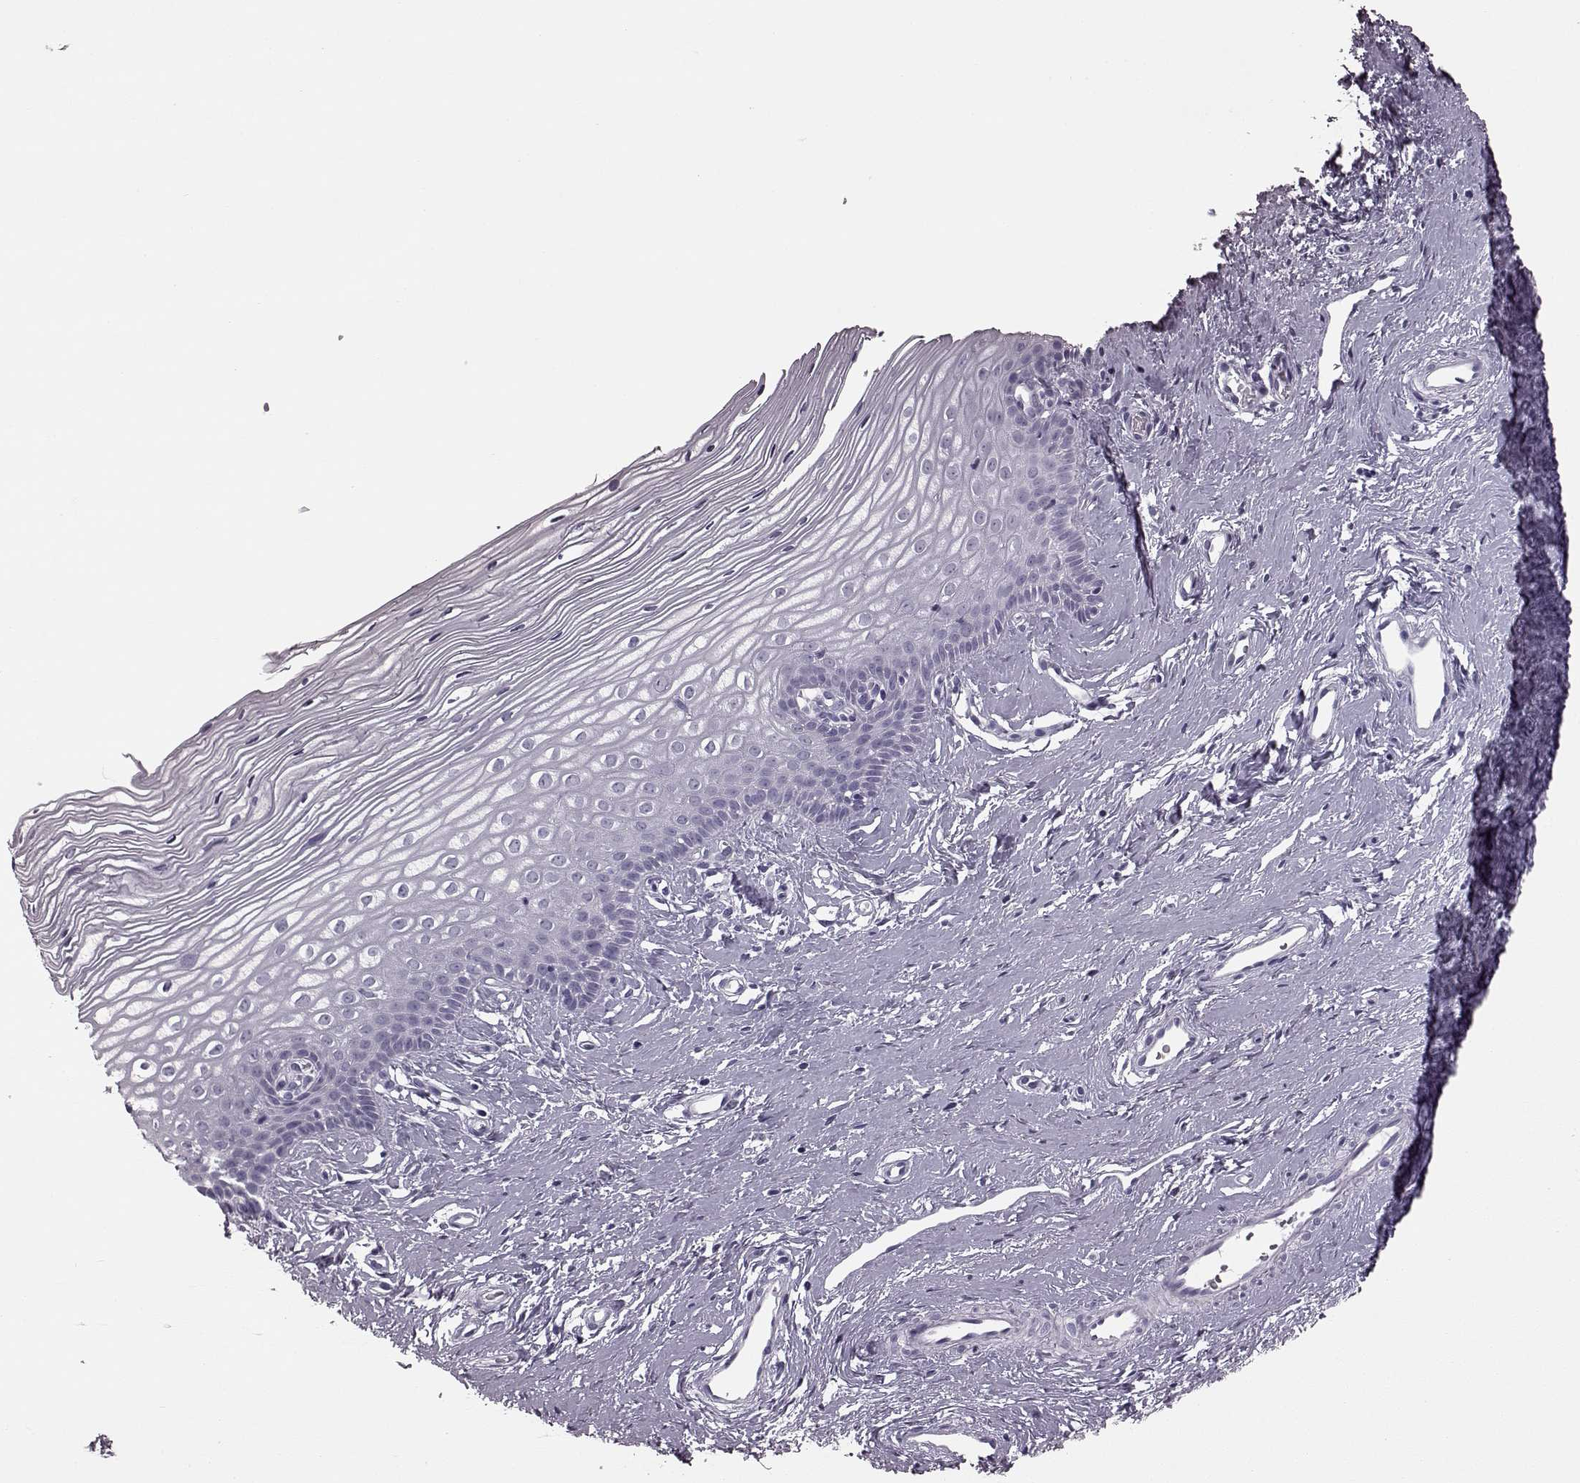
{"staining": {"intensity": "negative", "quantity": "none", "location": "none"}, "tissue": "cervix", "cell_type": "Glandular cells", "image_type": "normal", "snomed": [{"axis": "morphology", "description": "Normal tissue, NOS"}, {"axis": "topography", "description": "Cervix"}], "caption": "An immunohistochemistry micrograph of unremarkable cervix is shown. There is no staining in glandular cells of cervix.", "gene": "AIPL1", "patient": {"sex": "female", "age": 40}}